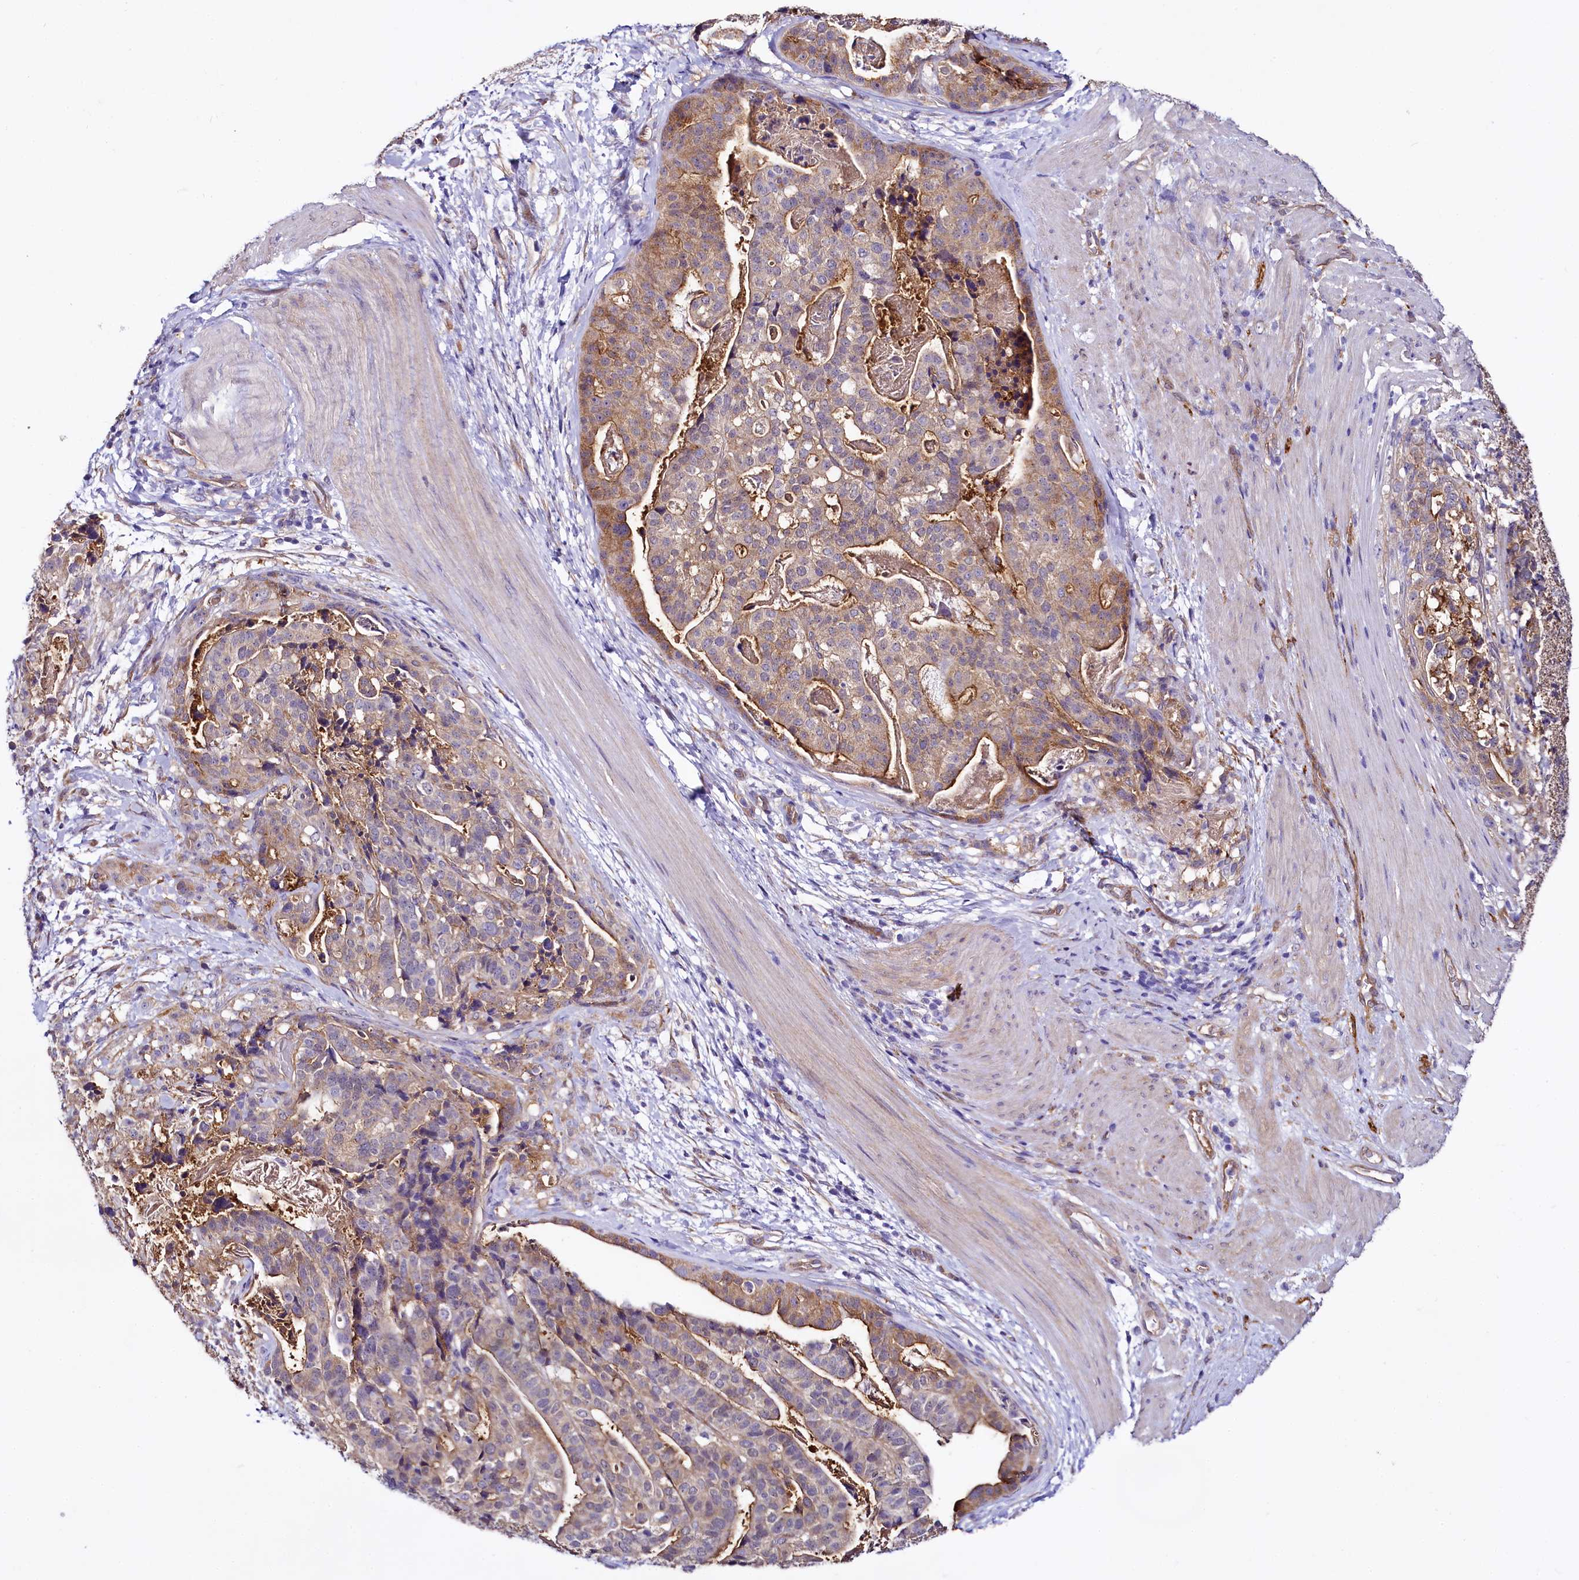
{"staining": {"intensity": "moderate", "quantity": ">75%", "location": "cytoplasmic/membranous"}, "tissue": "stomach cancer", "cell_type": "Tumor cells", "image_type": "cancer", "snomed": [{"axis": "morphology", "description": "Adenocarcinoma, NOS"}, {"axis": "topography", "description": "Stomach"}], "caption": "Moderate cytoplasmic/membranous protein staining is present in about >75% of tumor cells in adenocarcinoma (stomach).", "gene": "STXBP1", "patient": {"sex": "male", "age": 48}}